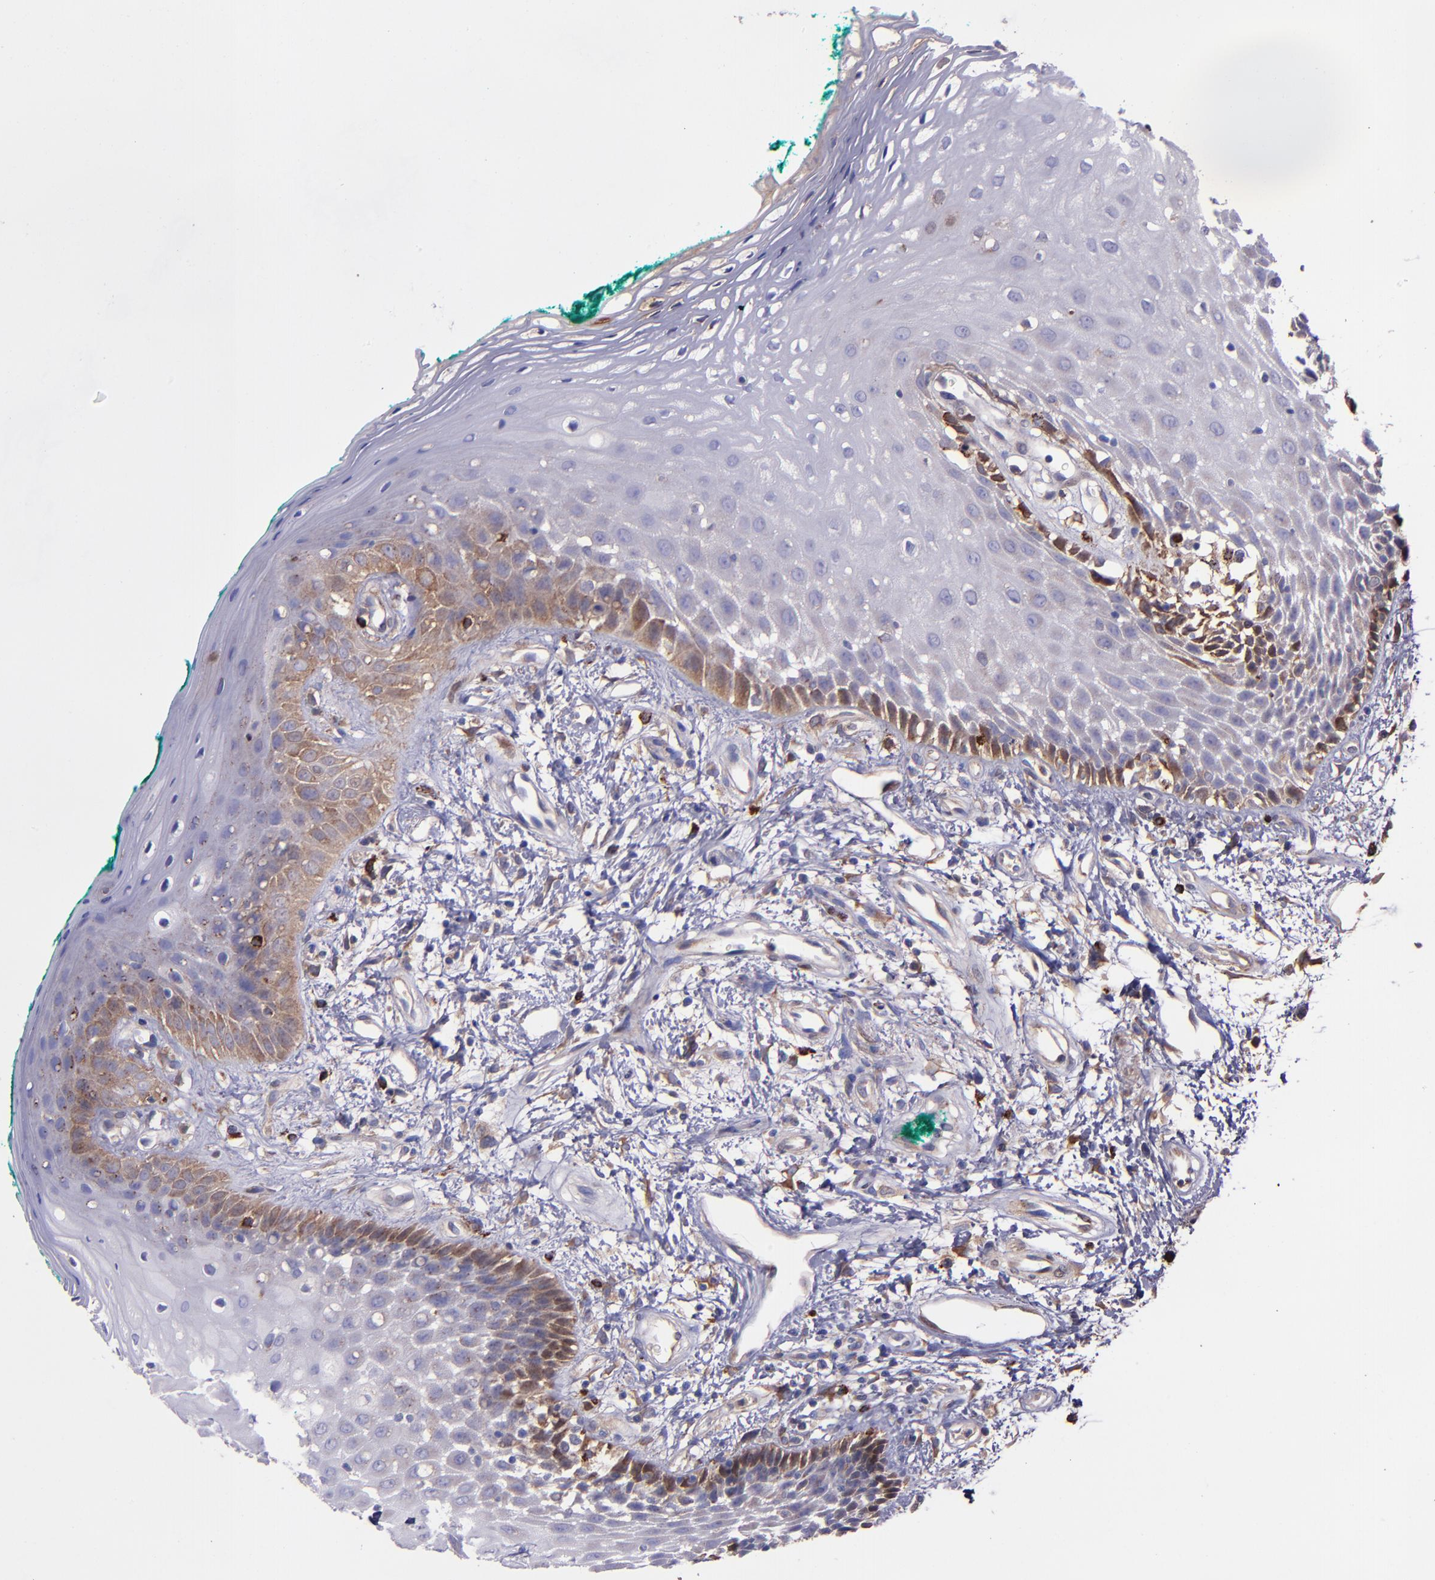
{"staining": {"intensity": "moderate", "quantity": "<25%", "location": "cytoplasmic/membranous"}, "tissue": "oral mucosa", "cell_type": "Squamous epithelial cells", "image_type": "normal", "snomed": [{"axis": "morphology", "description": "Normal tissue, NOS"}, {"axis": "morphology", "description": "Squamous cell carcinoma, NOS"}, {"axis": "topography", "description": "Skeletal muscle"}, {"axis": "topography", "description": "Oral tissue"}, {"axis": "topography", "description": "Head-Neck"}], "caption": "A brown stain labels moderate cytoplasmic/membranous positivity of a protein in squamous epithelial cells of benign oral mucosa. The staining is performed using DAB (3,3'-diaminobenzidine) brown chromogen to label protein expression. The nuclei are counter-stained blue using hematoxylin.", "gene": "WASH6P", "patient": {"sex": "female", "age": 84}}